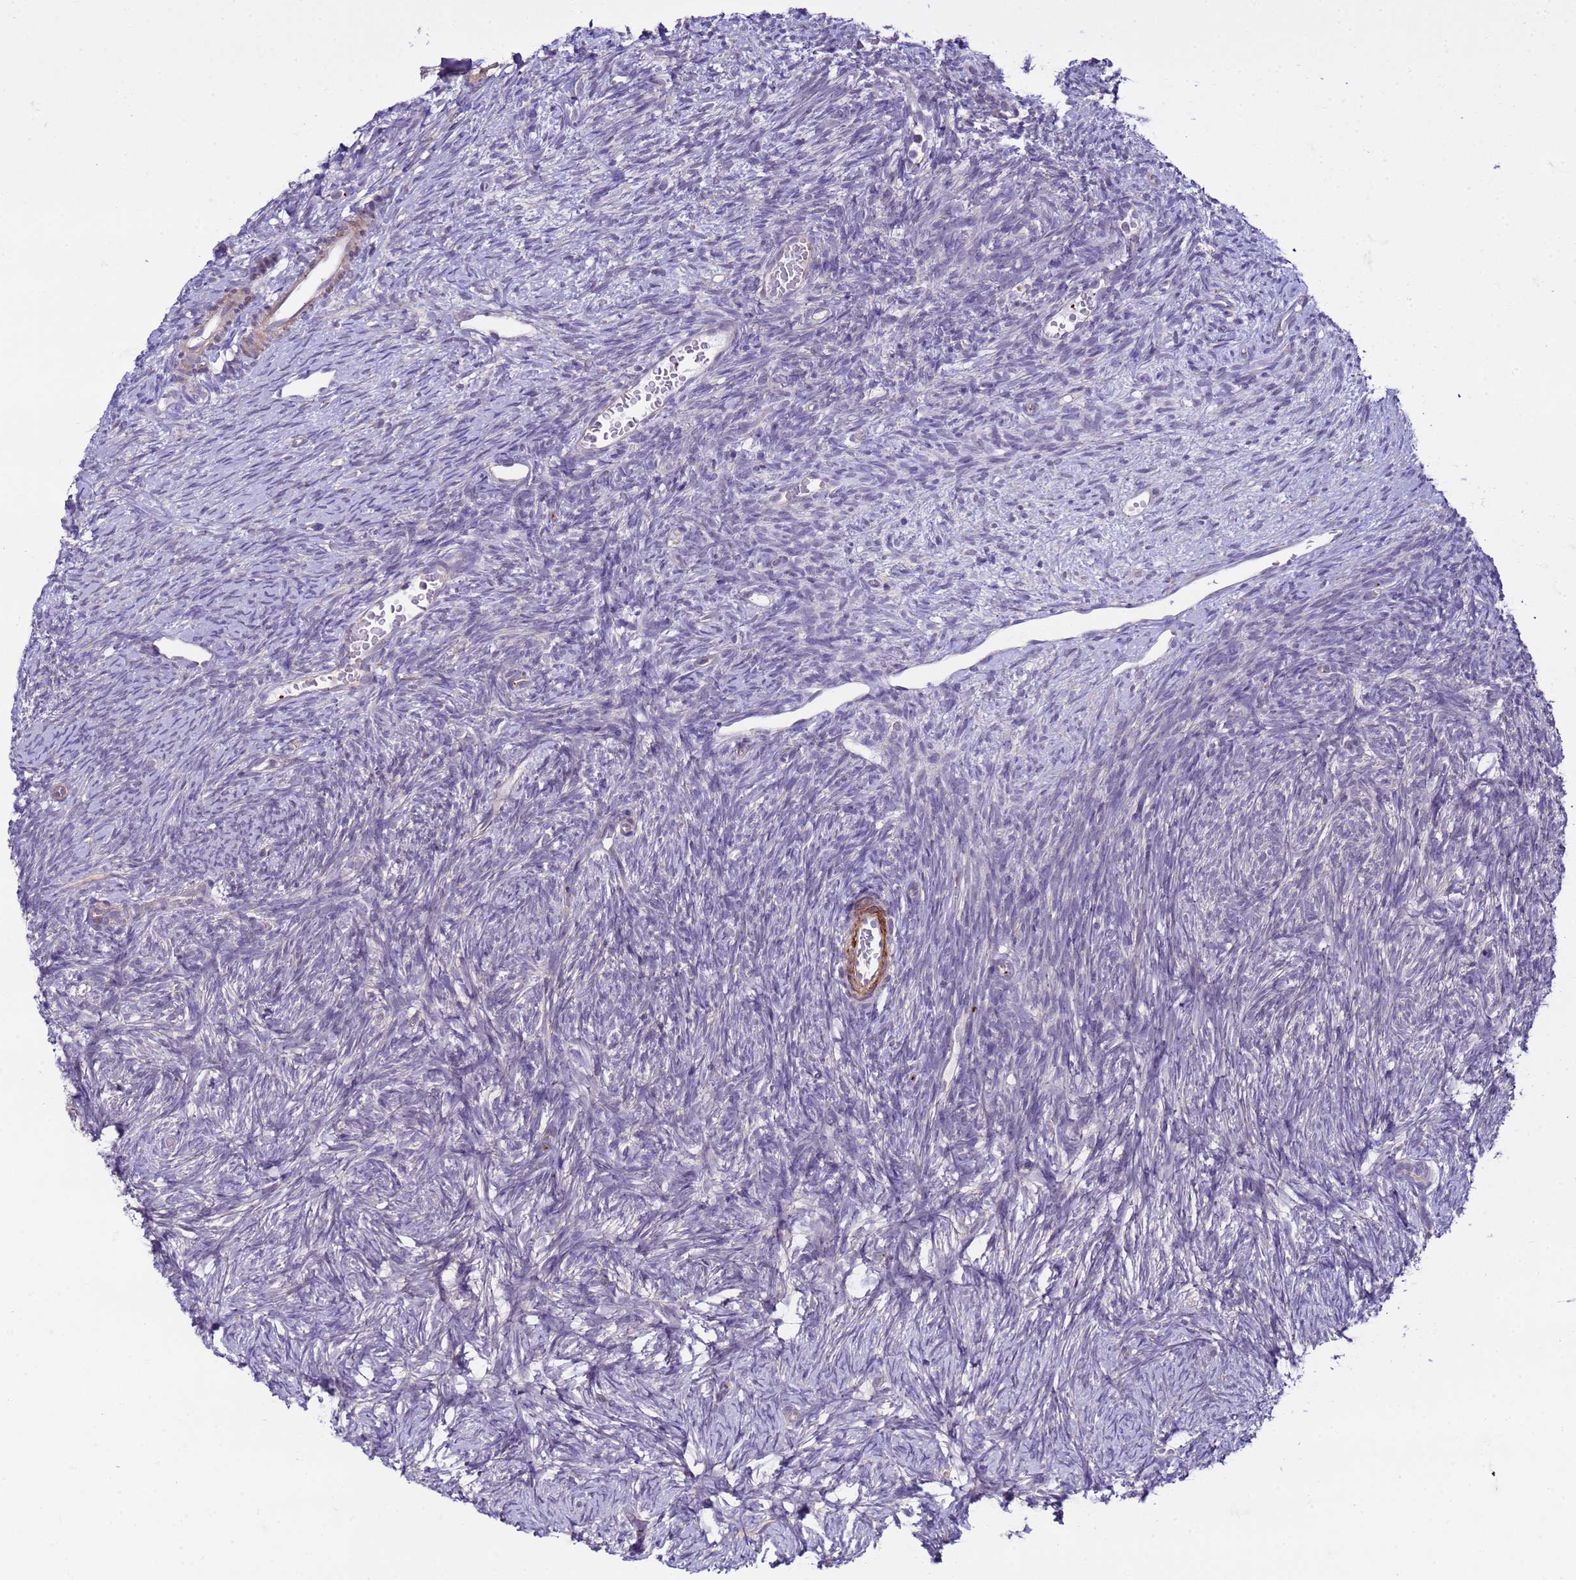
{"staining": {"intensity": "negative", "quantity": "none", "location": "none"}, "tissue": "ovary", "cell_type": "Ovarian stroma cells", "image_type": "normal", "snomed": [{"axis": "morphology", "description": "Normal tissue, NOS"}, {"axis": "topography", "description": "Ovary"}], "caption": "An image of human ovary is negative for staining in ovarian stroma cells.", "gene": "GEN1", "patient": {"sex": "female", "age": 39}}